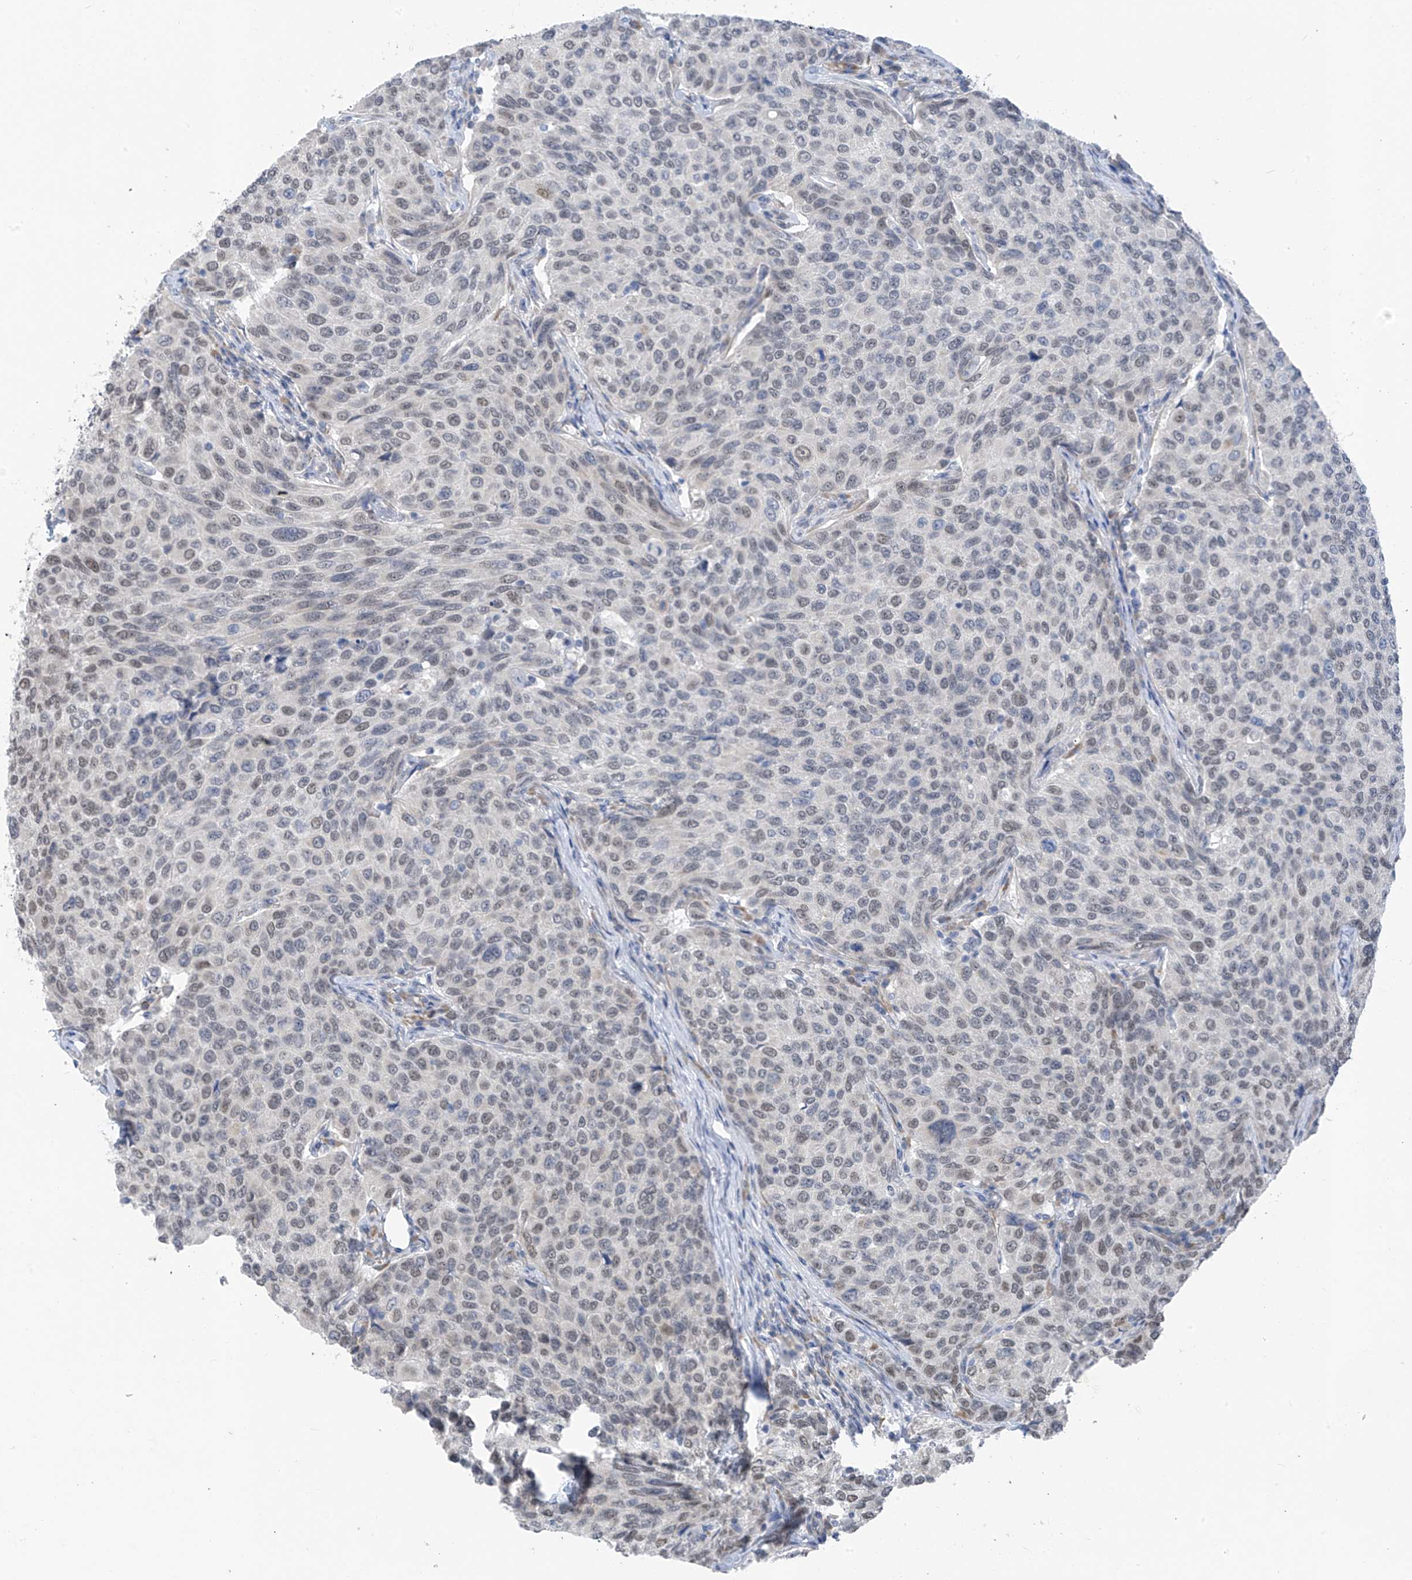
{"staining": {"intensity": "weak", "quantity": "<25%", "location": "nuclear"}, "tissue": "breast cancer", "cell_type": "Tumor cells", "image_type": "cancer", "snomed": [{"axis": "morphology", "description": "Duct carcinoma"}, {"axis": "topography", "description": "Breast"}], "caption": "Human breast cancer (infiltrating ductal carcinoma) stained for a protein using IHC displays no positivity in tumor cells.", "gene": "CYP4V2", "patient": {"sex": "female", "age": 55}}